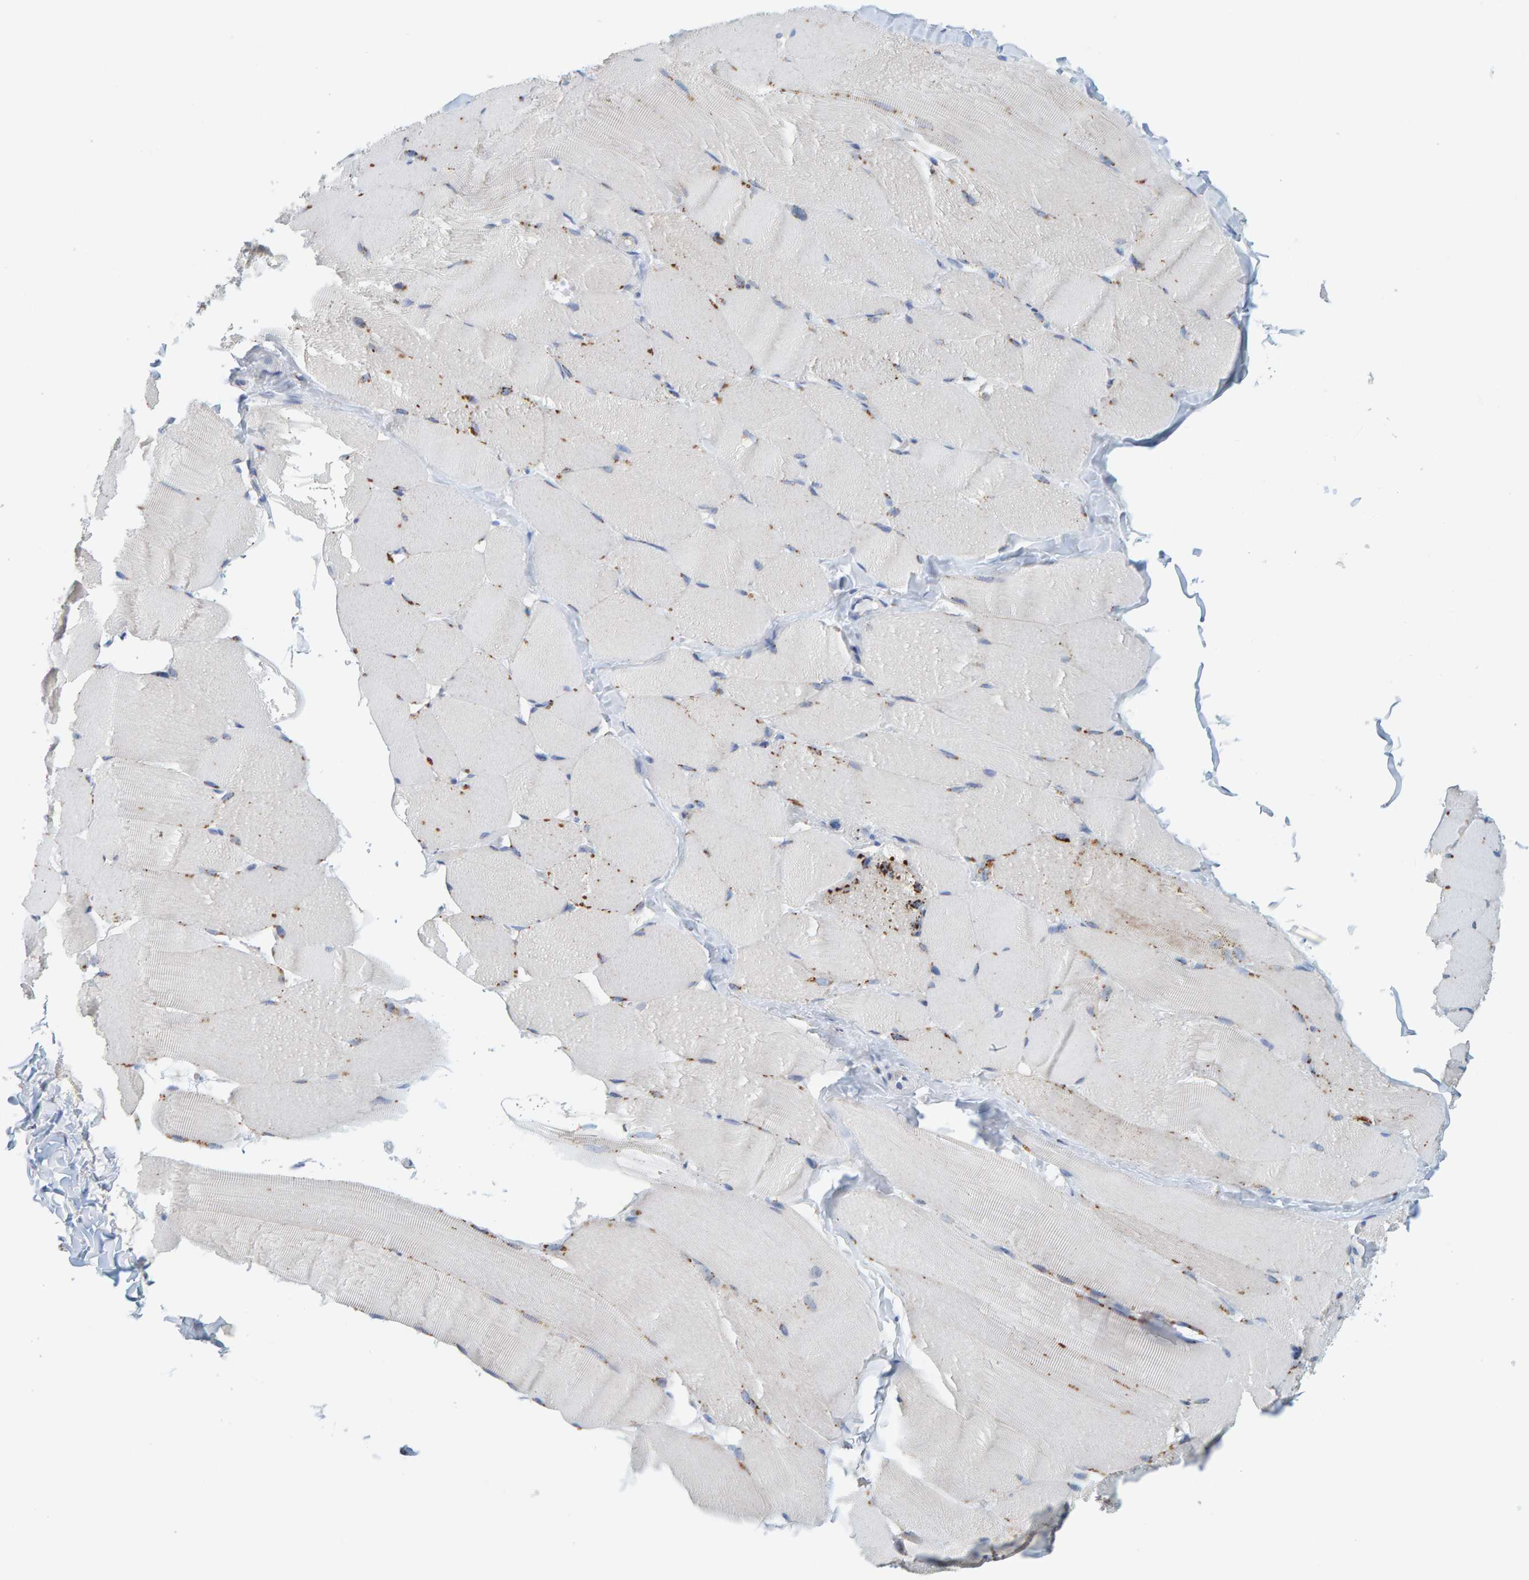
{"staining": {"intensity": "weak", "quantity": "<25%", "location": "cytoplasmic/membranous"}, "tissue": "skeletal muscle", "cell_type": "Myocytes", "image_type": "normal", "snomed": [{"axis": "morphology", "description": "Normal tissue, NOS"}, {"axis": "topography", "description": "Skin"}, {"axis": "topography", "description": "Skeletal muscle"}], "caption": "A high-resolution photomicrograph shows immunohistochemistry (IHC) staining of unremarkable skeletal muscle, which displays no significant staining in myocytes.", "gene": "BIN3", "patient": {"sex": "male", "age": 83}}